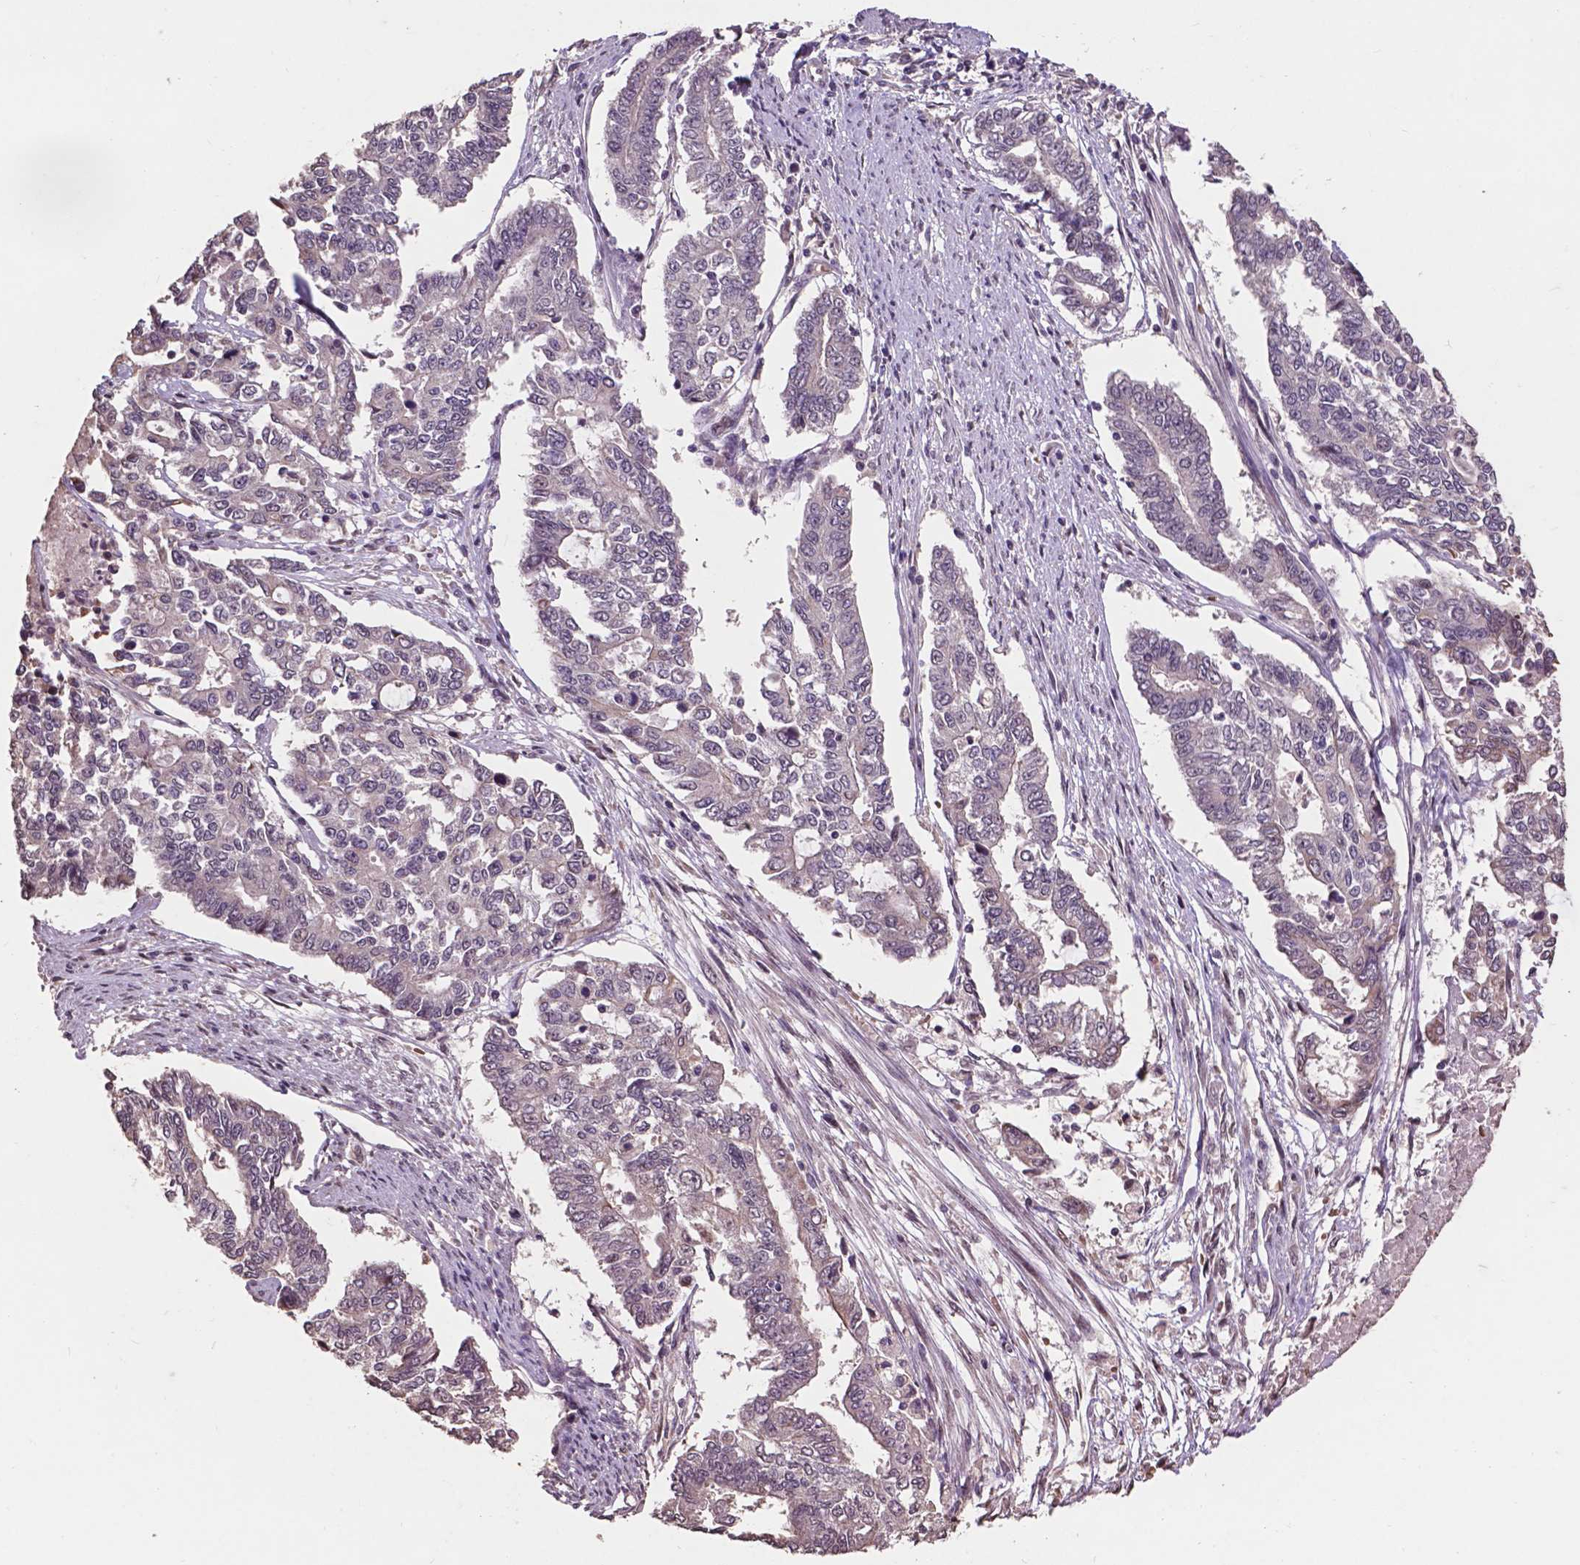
{"staining": {"intensity": "negative", "quantity": "none", "location": "none"}, "tissue": "endometrial cancer", "cell_type": "Tumor cells", "image_type": "cancer", "snomed": [{"axis": "morphology", "description": "Adenocarcinoma, NOS"}, {"axis": "topography", "description": "Uterus"}], "caption": "DAB (3,3'-diaminobenzidine) immunohistochemical staining of endometrial adenocarcinoma shows no significant positivity in tumor cells. The staining is performed using DAB (3,3'-diaminobenzidine) brown chromogen with nuclei counter-stained in using hematoxylin.", "gene": "GLRA2", "patient": {"sex": "female", "age": 59}}